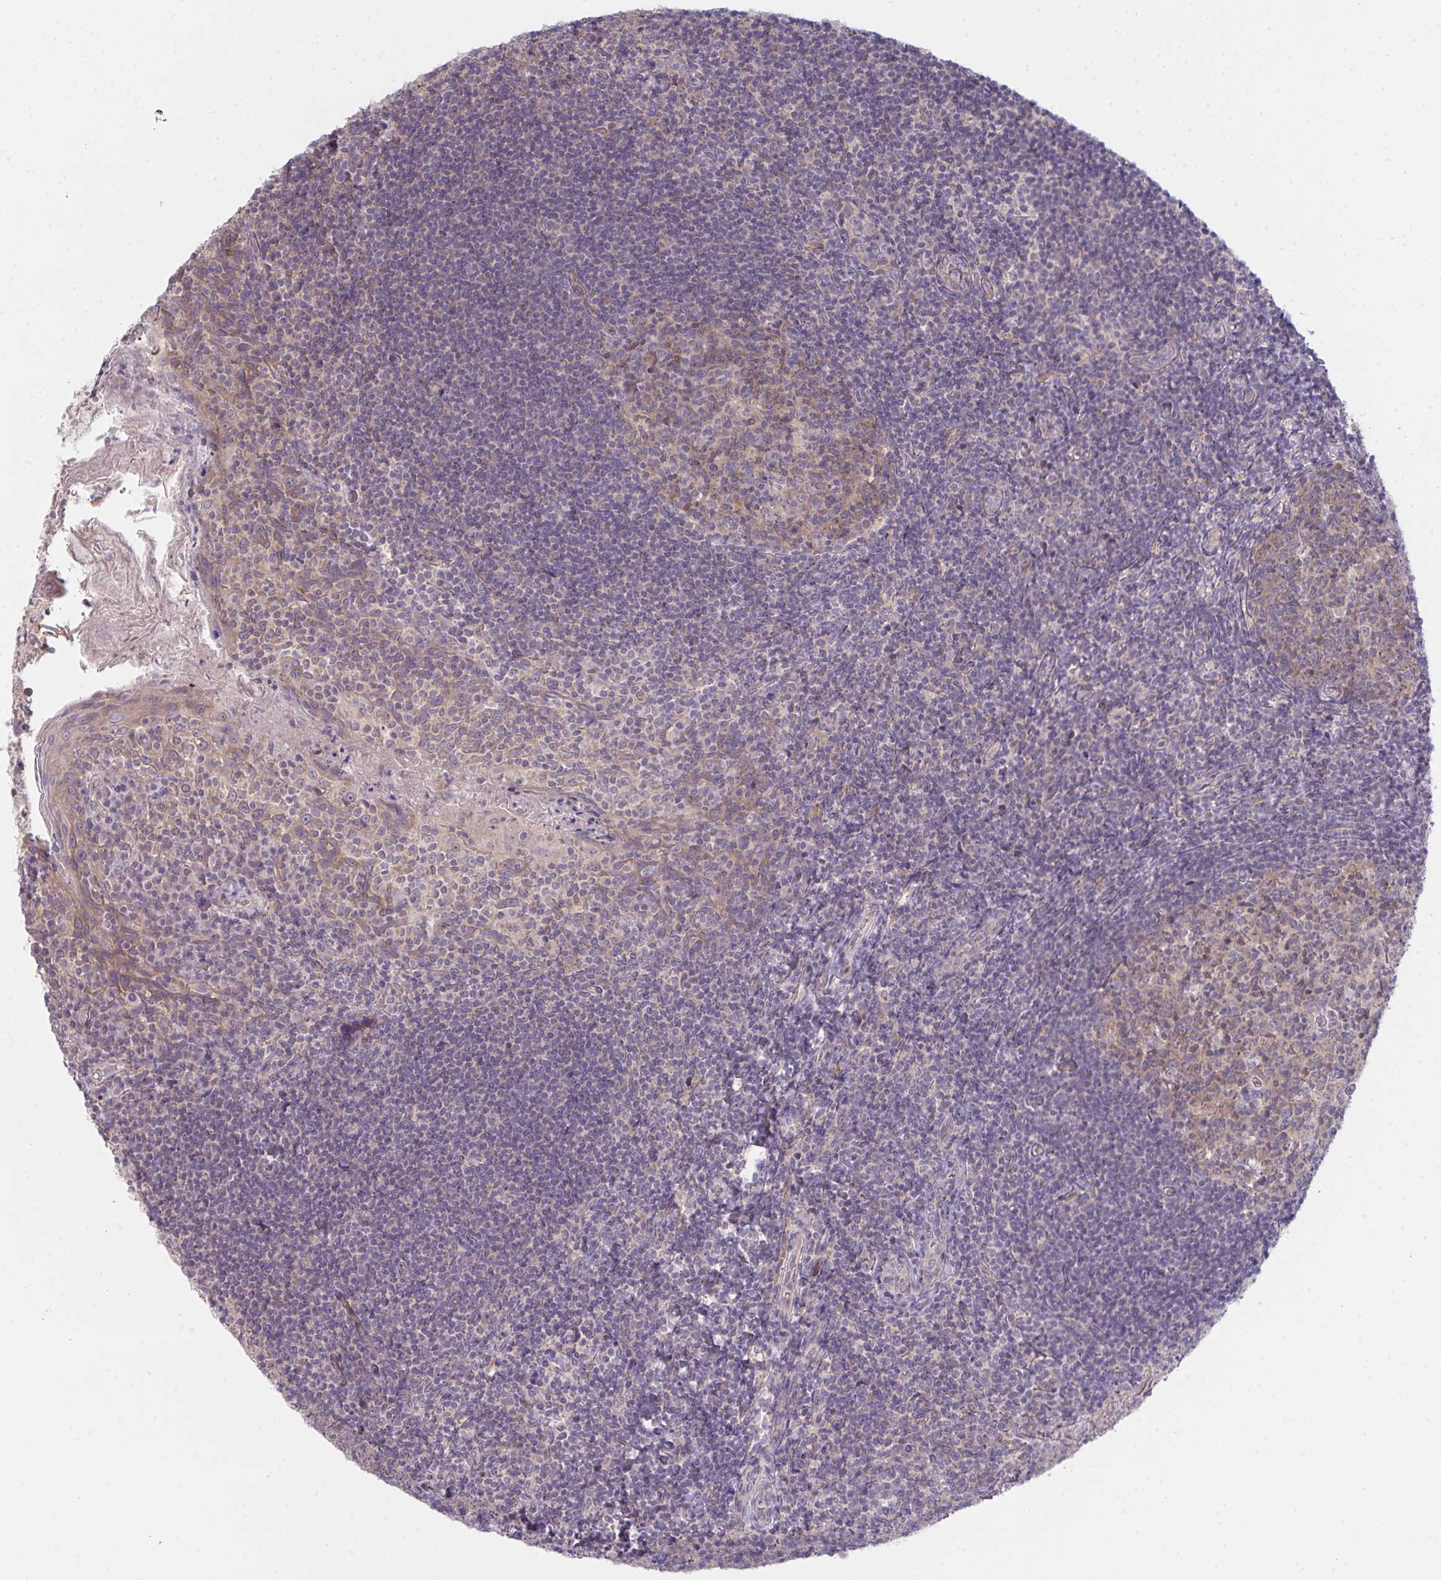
{"staining": {"intensity": "moderate", "quantity": "25%-75%", "location": "cytoplasmic/membranous"}, "tissue": "tonsil", "cell_type": "Germinal center cells", "image_type": "normal", "snomed": [{"axis": "morphology", "description": "Normal tissue, NOS"}, {"axis": "topography", "description": "Tonsil"}], "caption": "The photomicrograph demonstrates immunohistochemical staining of benign tonsil. There is moderate cytoplasmic/membranous expression is present in about 25%-75% of germinal center cells.", "gene": "CASP9", "patient": {"sex": "female", "age": 10}}